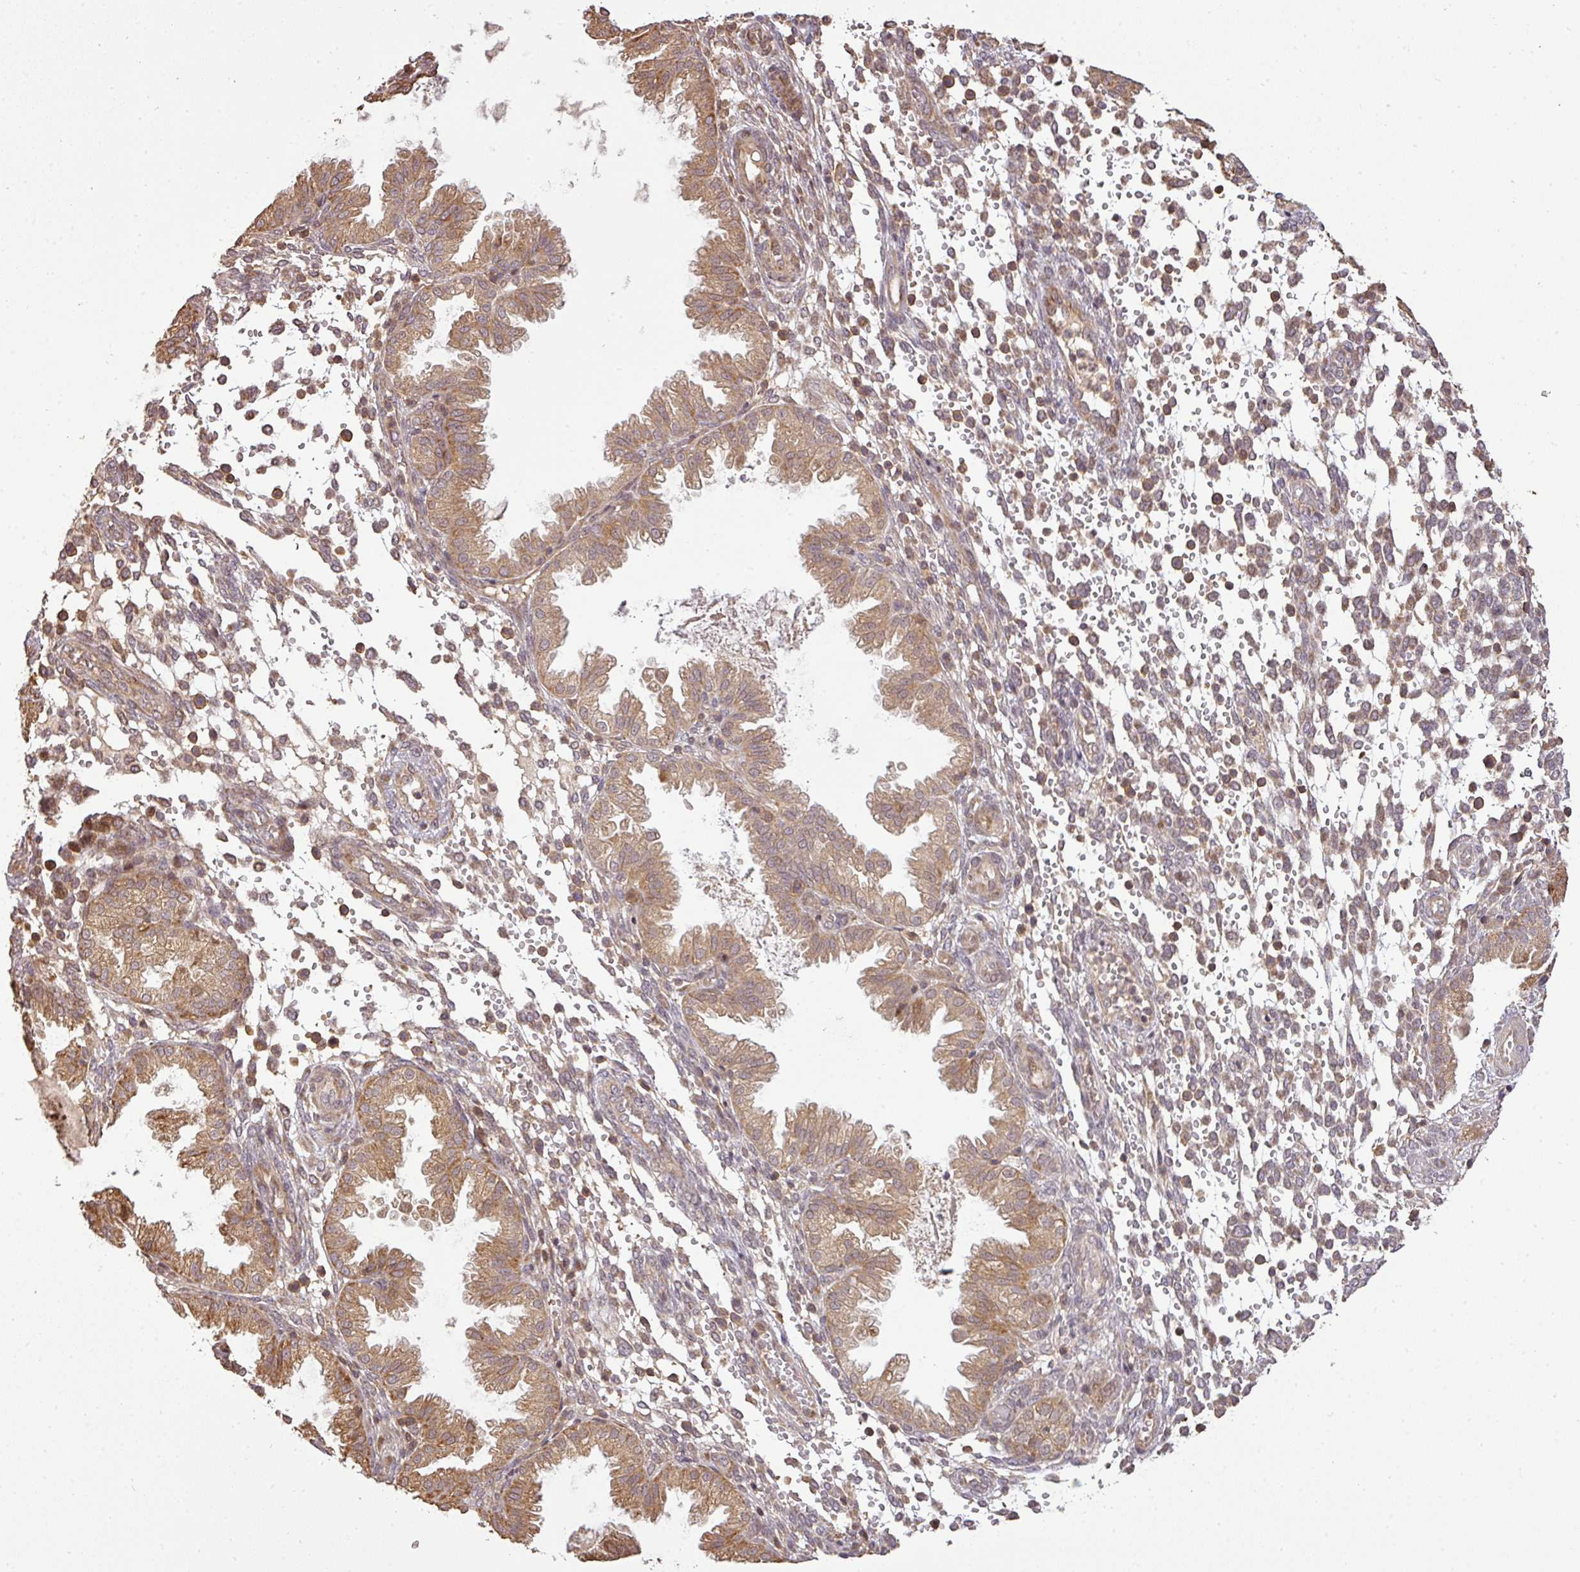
{"staining": {"intensity": "moderate", "quantity": "25%-75%", "location": "cytoplasmic/membranous"}, "tissue": "endometrium", "cell_type": "Cells in endometrial stroma", "image_type": "normal", "snomed": [{"axis": "morphology", "description": "Normal tissue, NOS"}, {"axis": "topography", "description": "Endometrium"}], "caption": "Endometrium stained with immunohistochemistry (IHC) shows moderate cytoplasmic/membranous expression in about 25%-75% of cells in endometrial stroma. (DAB IHC, brown staining for protein, blue staining for nuclei).", "gene": "FAIM", "patient": {"sex": "female", "age": 33}}